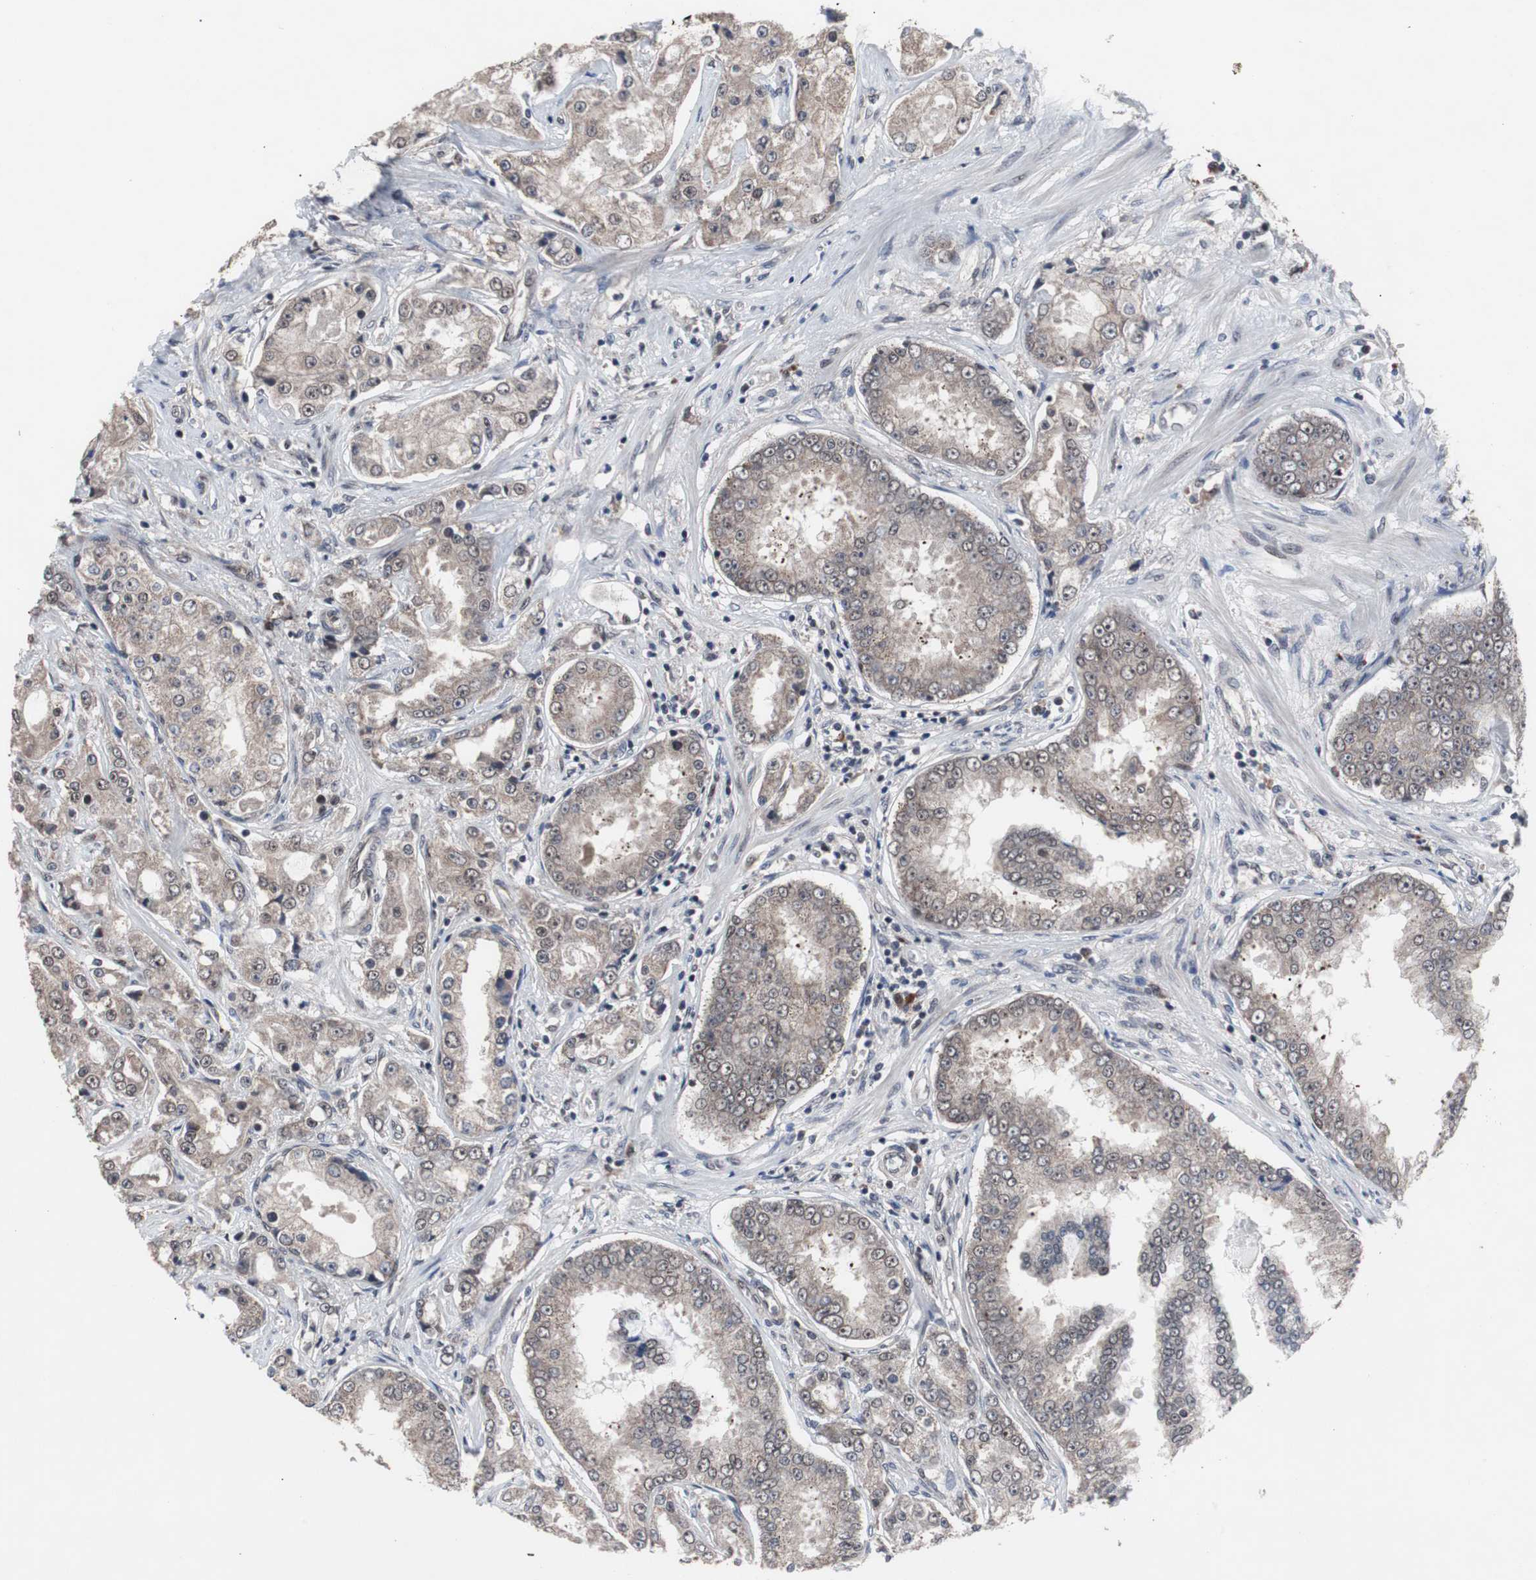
{"staining": {"intensity": "weak", "quantity": ">75%", "location": "cytoplasmic/membranous"}, "tissue": "prostate cancer", "cell_type": "Tumor cells", "image_type": "cancer", "snomed": [{"axis": "morphology", "description": "Adenocarcinoma, High grade"}, {"axis": "topography", "description": "Prostate"}], "caption": "IHC of prostate cancer (high-grade adenocarcinoma) reveals low levels of weak cytoplasmic/membranous positivity in approximately >75% of tumor cells.", "gene": "GTF2F2", "patient": {"sex": "male", "age": 73}}